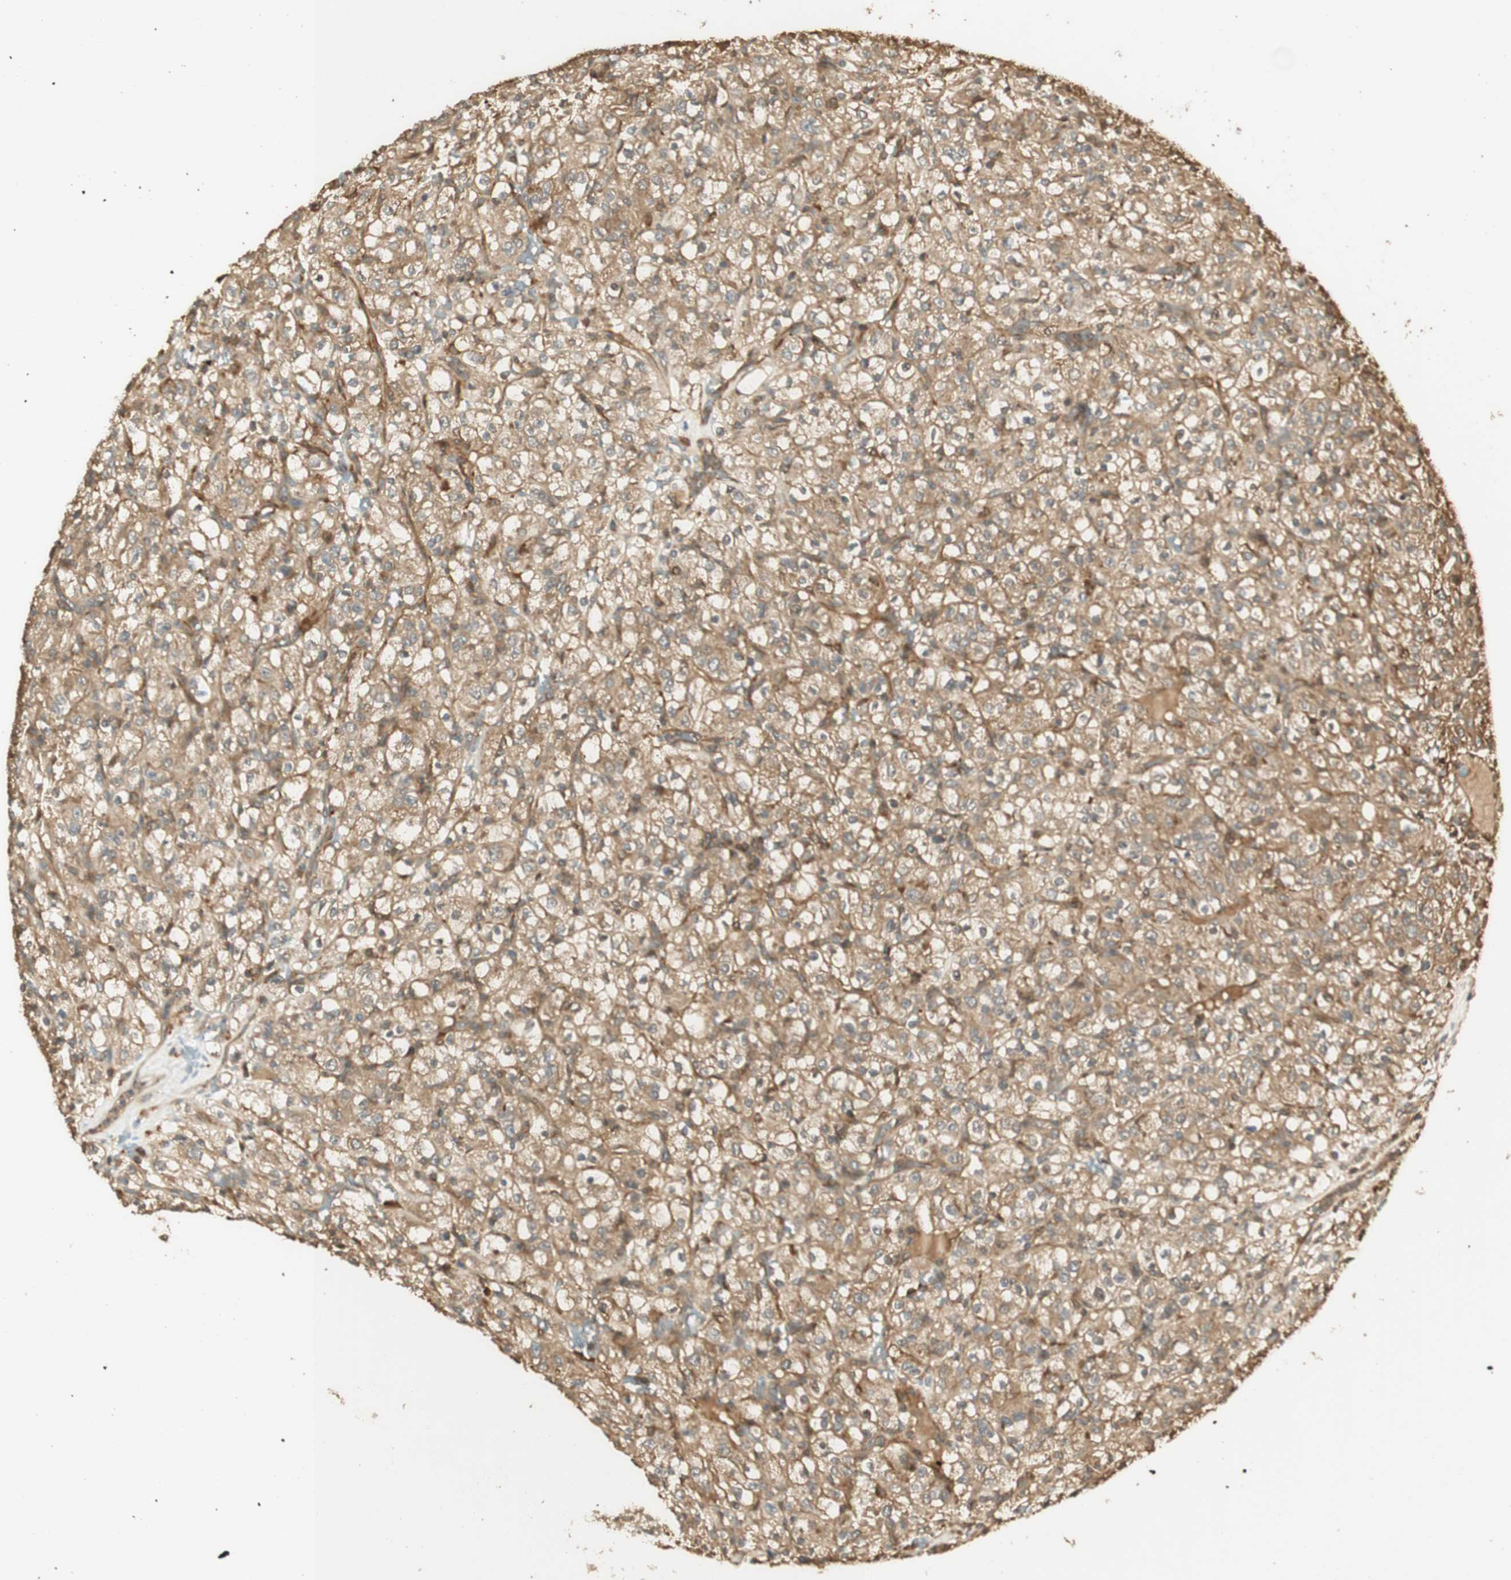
{"staining": {"intensity": "moderate", "quantity": ">75%", "location": "cytoplasmic/membranous"}, "tissue": "renal cancer", "cell_type": "Tumor cells", "image_type": "cancer", "snomed": [{"axis": "morphology", "description": "Normal tissue, NOS"}, {"axis": "morphology", "description": "Adenocarcinoma, NOS"}, {"axis": "topography", "description": "Kidney"}], "caption": "Protein expression by immunohistochemistry demonstrates moderate cytoplasmic/membranous positivity in about >75% of tumor cells in renal adenocarcinoma.", "gene": "AGER", "patient": {"sex": "female", "age": 72}}